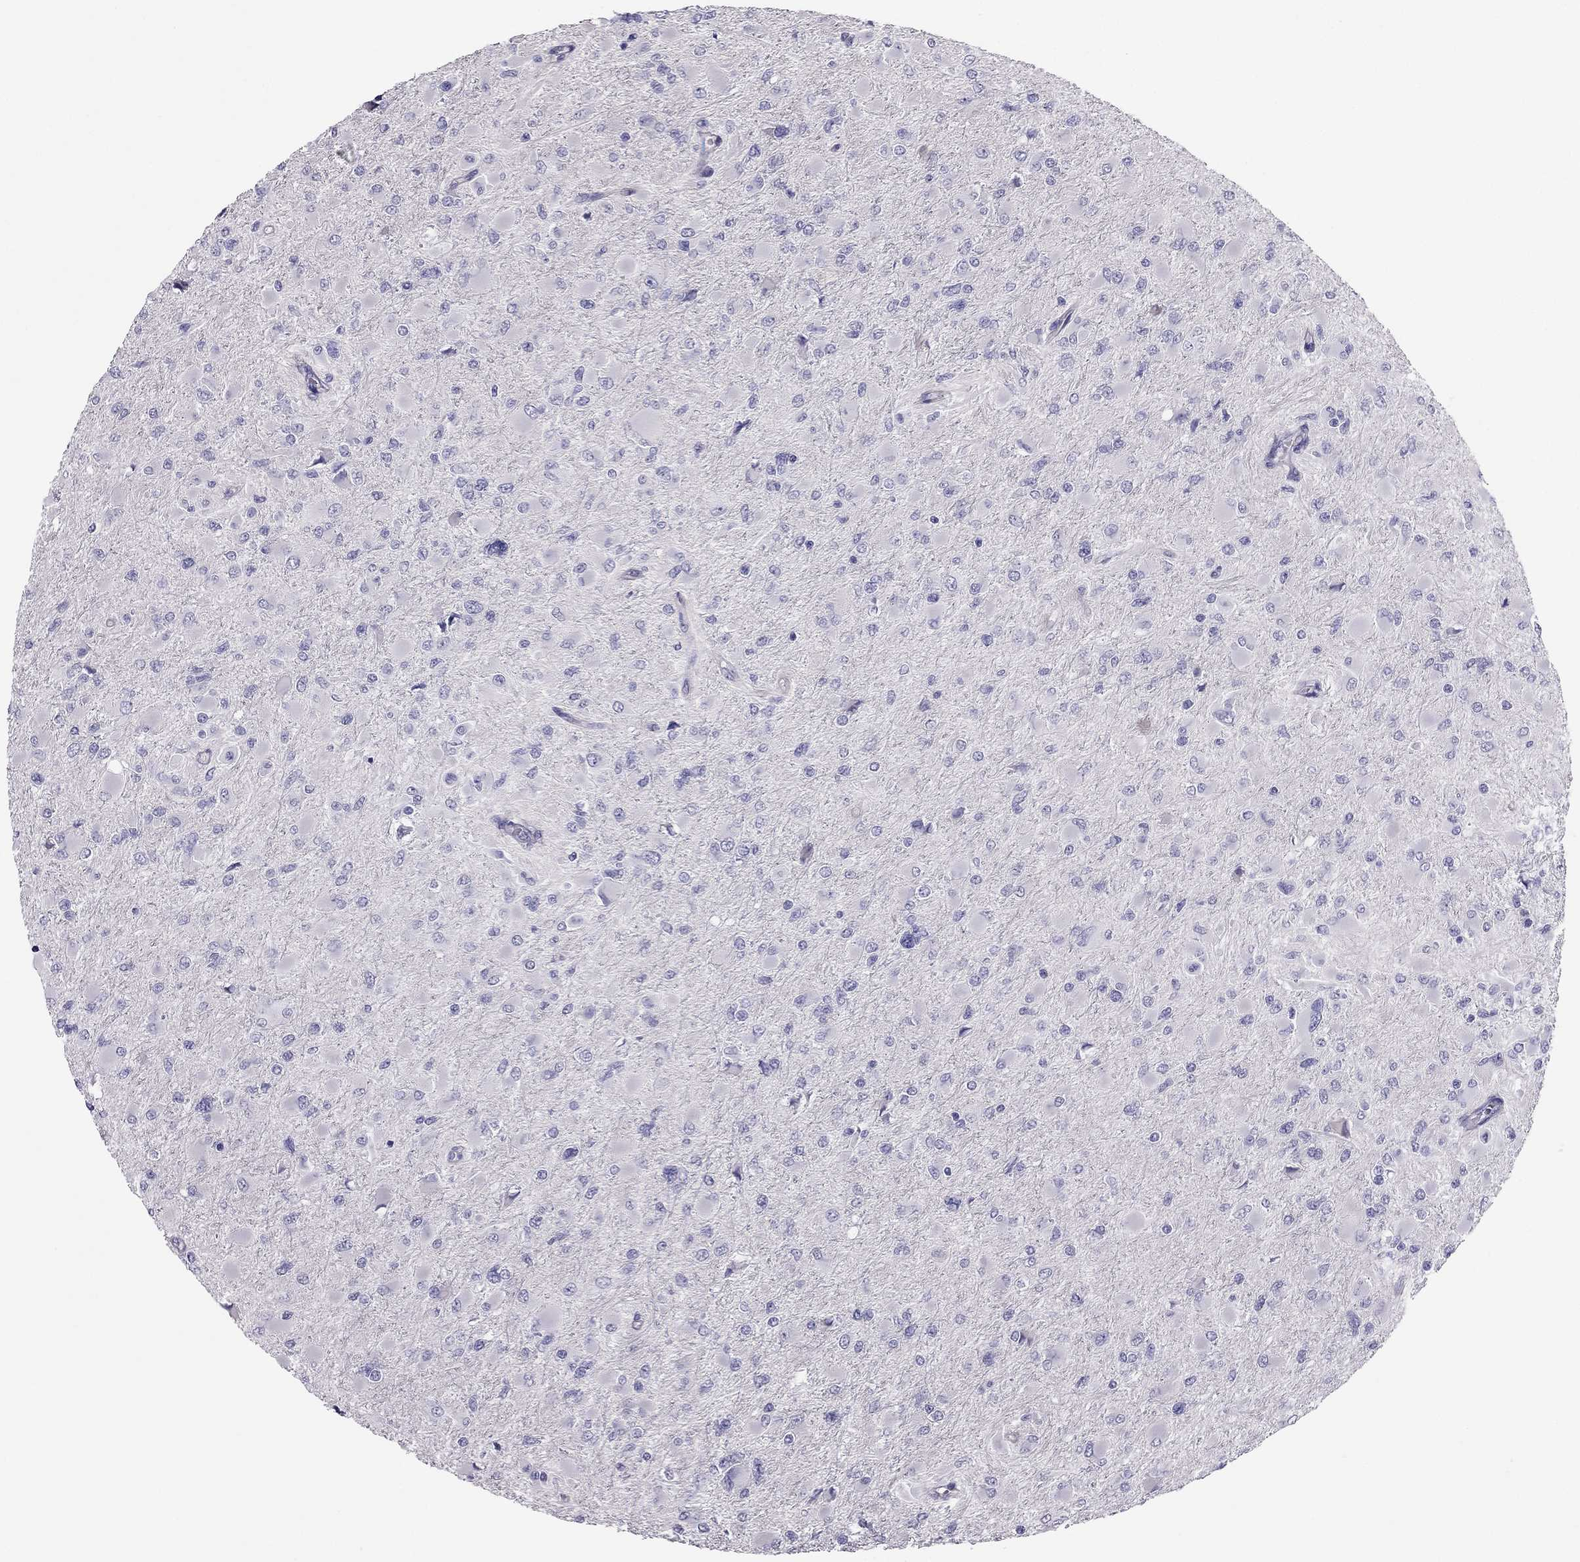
{"staining": {"intensity": "negative", "quantity": "none", "location": "none"}, "tissue": "glioma", "cell_type": "Tumor cells", "image_type": "cancer", "snomed": [{"axis": "morphology", "description": "Glioma, malignant, High grade"}, {"axis": "topography", "description": "Cerebral cortex"}], "caption": "IHC of malignant high-grade glioma exhibits no staining in tumor cells.", "gene": "PDE6A", "patient": {"sex": "female", "age": 36}}